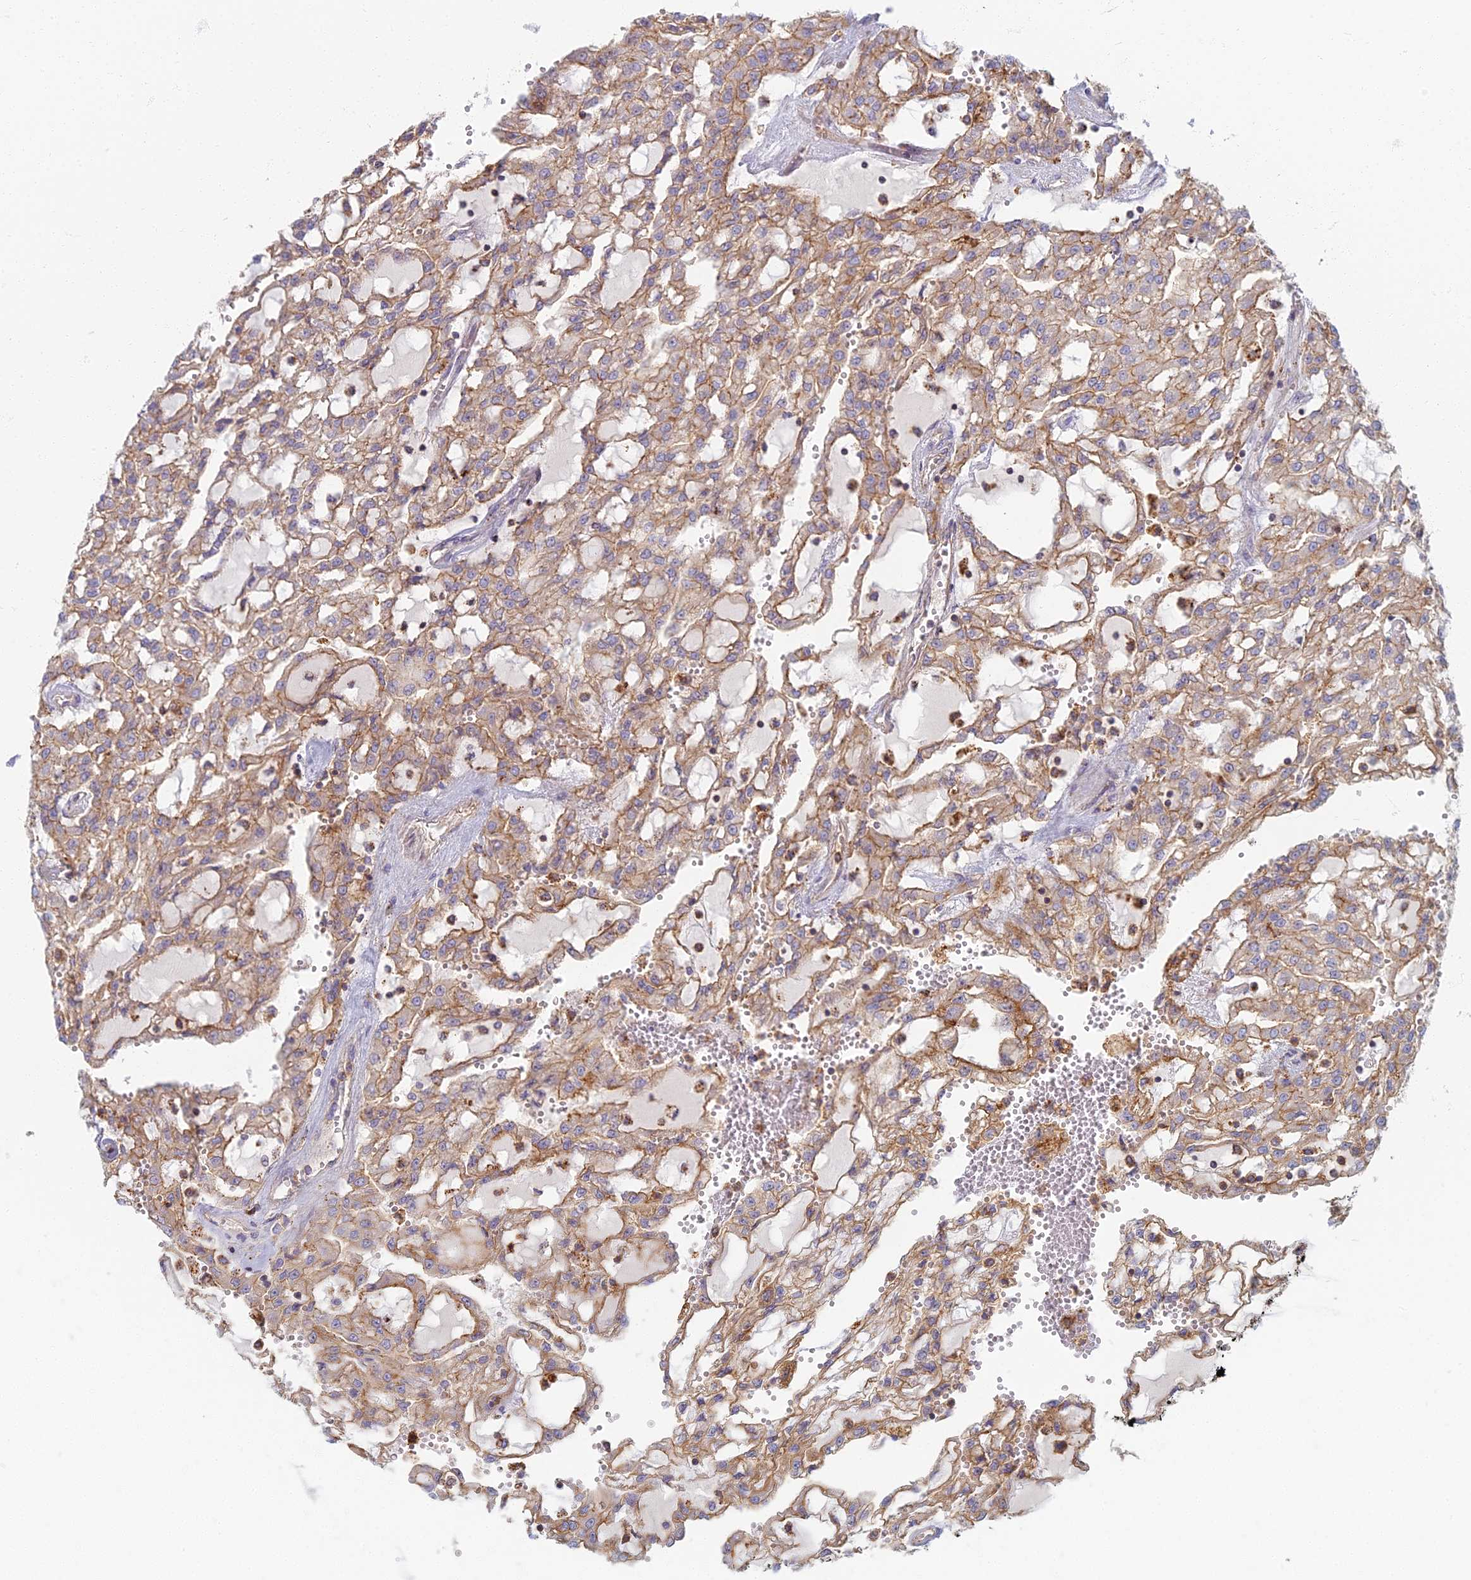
{"staining": {"intensity": "weak", "quantity": ">75%", "location": "cytoplasmic/membranous"}, "tissue": "renal cancer", "cell_type": "Tumor cells", "image_type": "cancer", "snomed": [{"axis": "morphology", "description": "Adenocarcinoma, NOS"}, {"axis": "topography", "description": "Kidney"}], "caption": "A low amount of weak cytoplasmic/membranous expression is seen in about >75% of tumor cells in adenocarcinoma (renal) tissue.", "gene": "CHMP4B", "patient": {"sex": "male", "age": 63}}